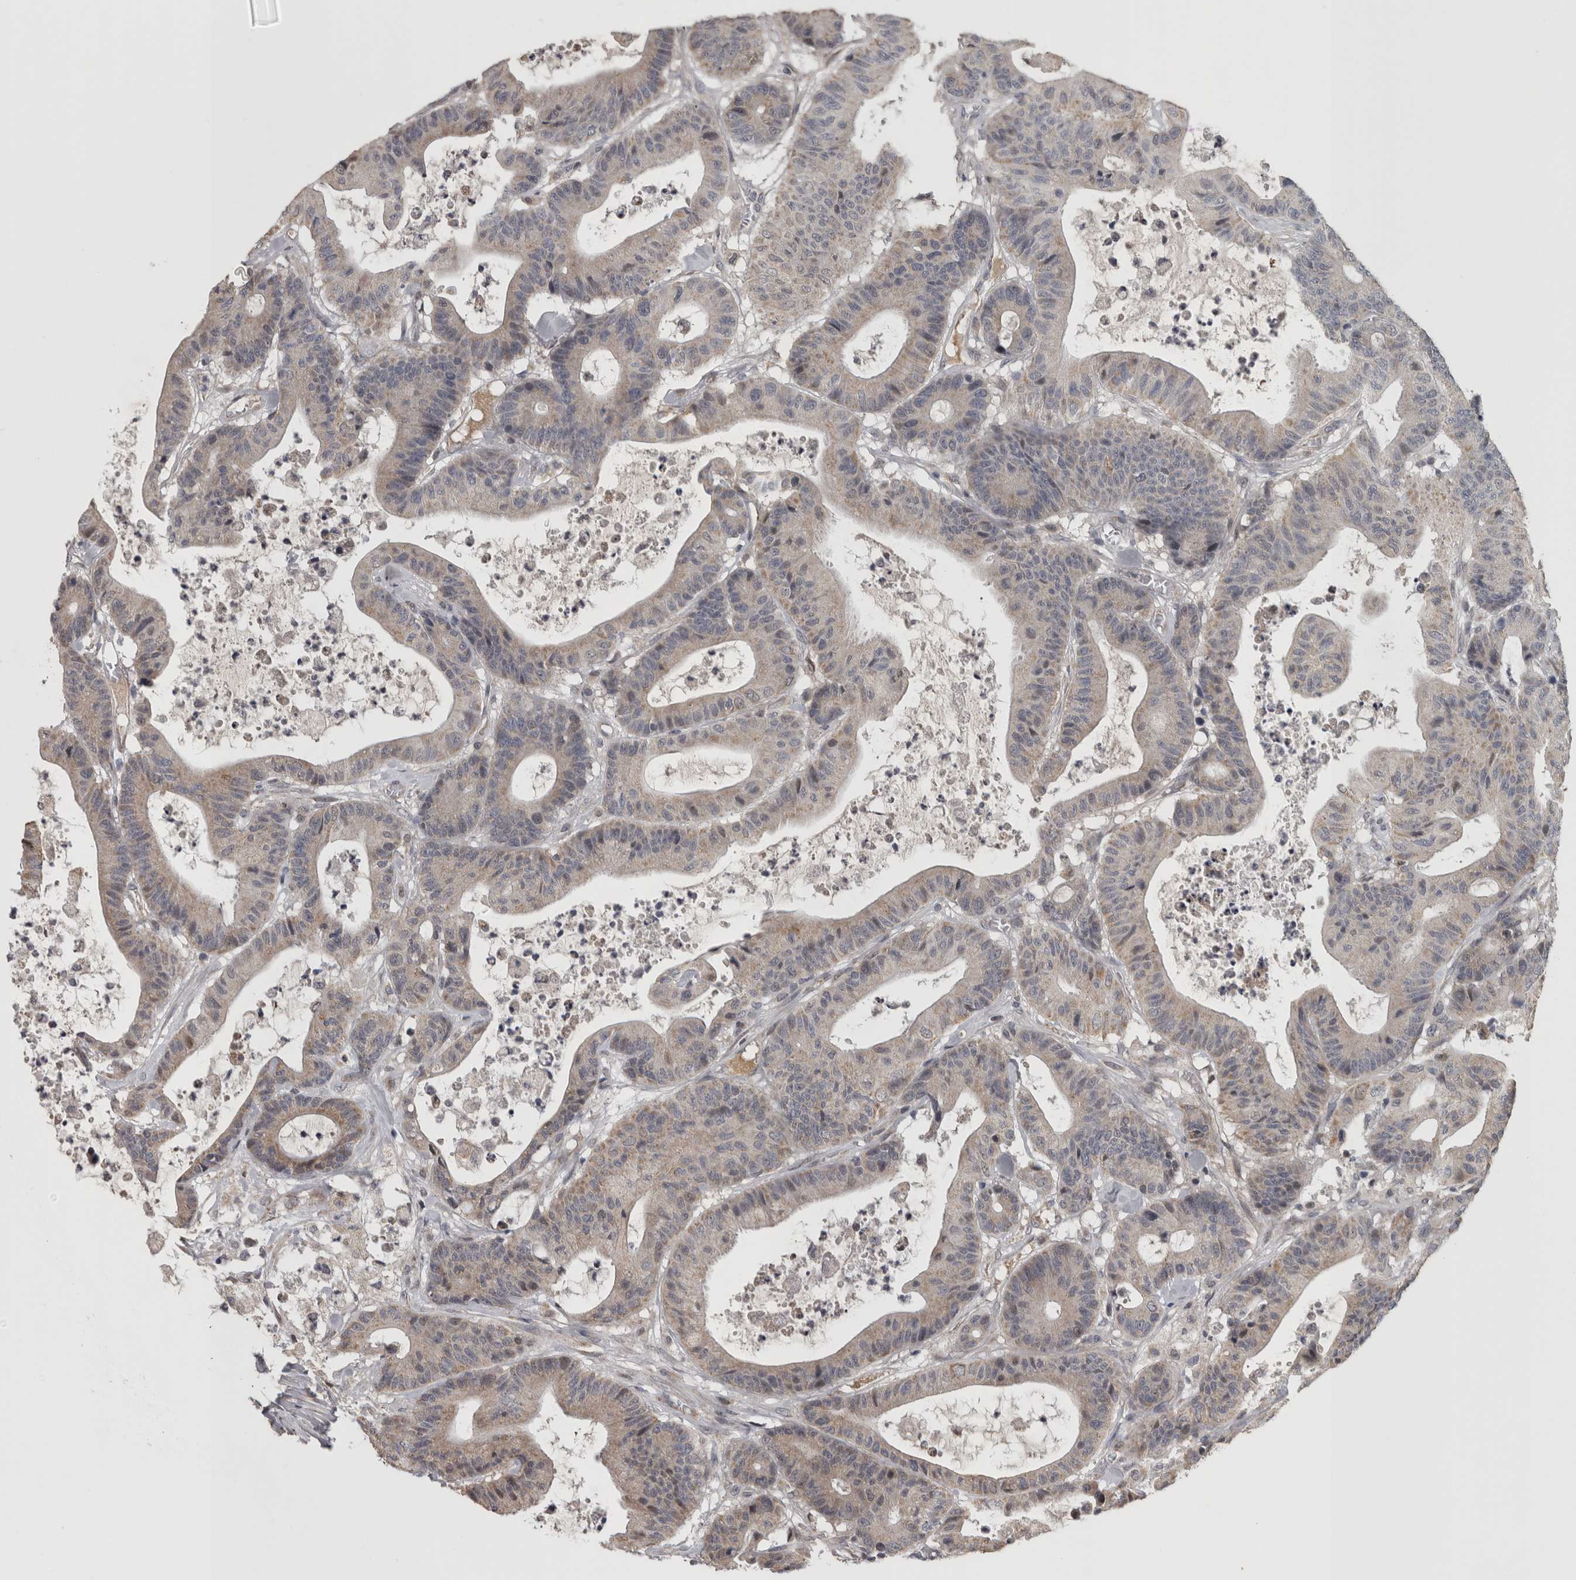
{"staining": {"intensity": "weak", "quantity": "25%-75%", "location": "cytoplasmic/membranous"}, "tissue": "colorectal cancer", "cell_type": "Tumor cells", "image_type": "cancer", "snomed": [{"axis": "morphology", "description": "Adenocarcinoma, NOS"}, {"axis": "topography", "description": "Colon"}], "caption": "A low amount of weak cytoplasmic/membranous expression is present in approximately 25%-75% of tumor cells in adenocarcinoma (colorectal) tissue.", "gene": "DBT", "patient": {"sex": "female", "age": 84}}